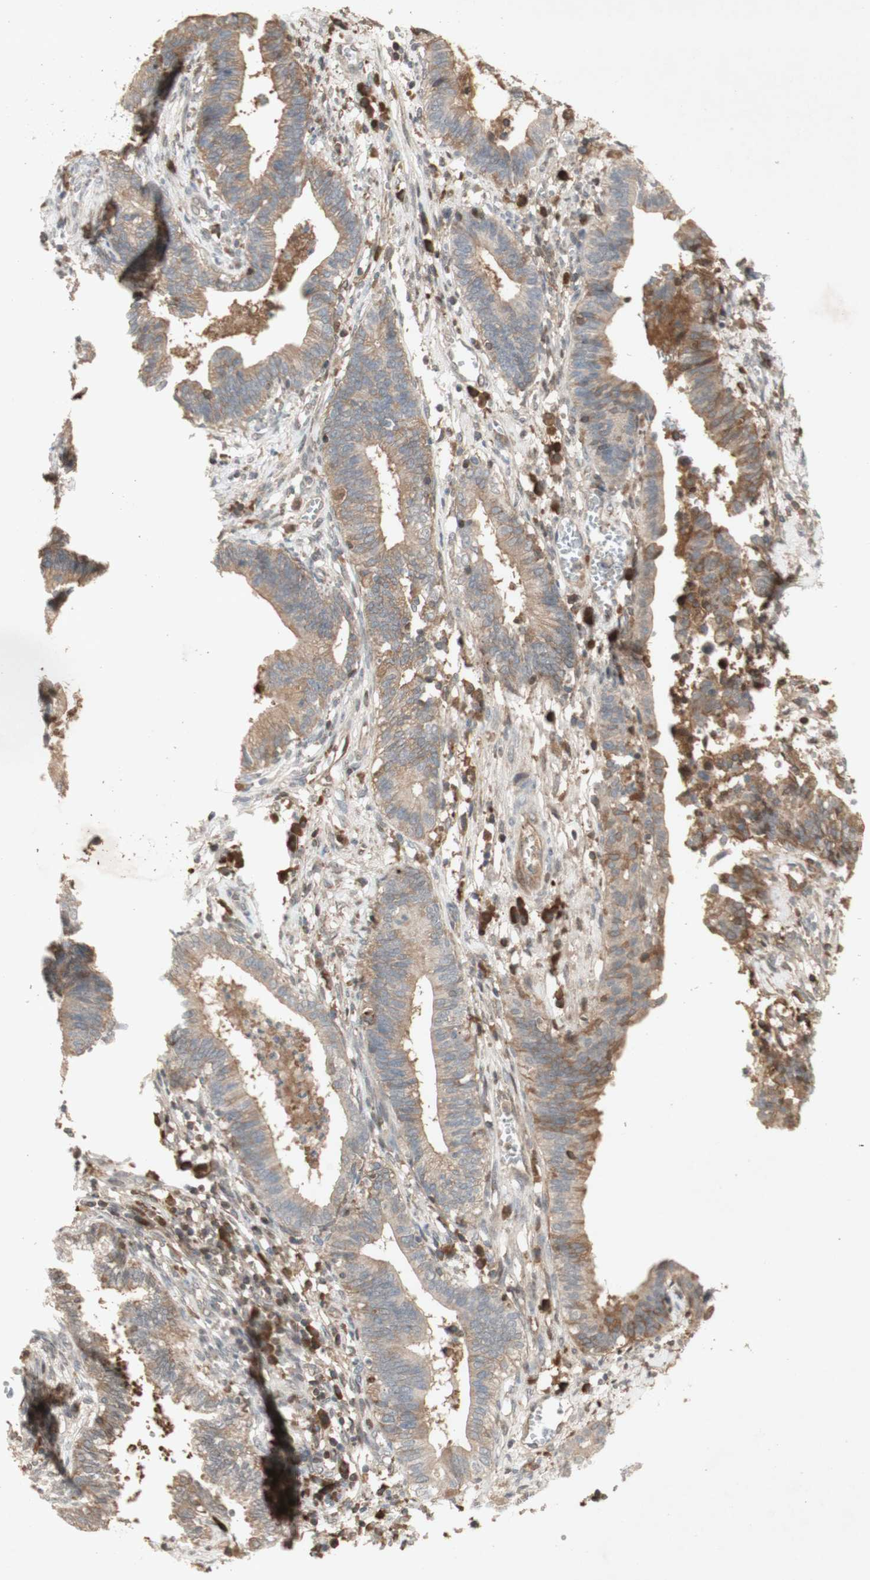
{"staining": {"intensity": "weak", "quantity": "25%-75%", "location": "cytoplasmic/membranous"}, "tissue": "cervical cancer", "cell_type": "Tumor cells", "image_type": "cancer", "snomed": [{"axis": "morphology", "description": "Adenocarcinoma, NOS"}, {"axis": "topography", "description": "Cervix"}], "caption": "Immunohistochemistry of human cervical cancer (adenocarcinoma) shows low levels of weak cytoplasmic/membranous expression in approximately 25%-75% of tumor cells.", "gene": "NRG4", "patient": {"sex": "female", "age": 44}}